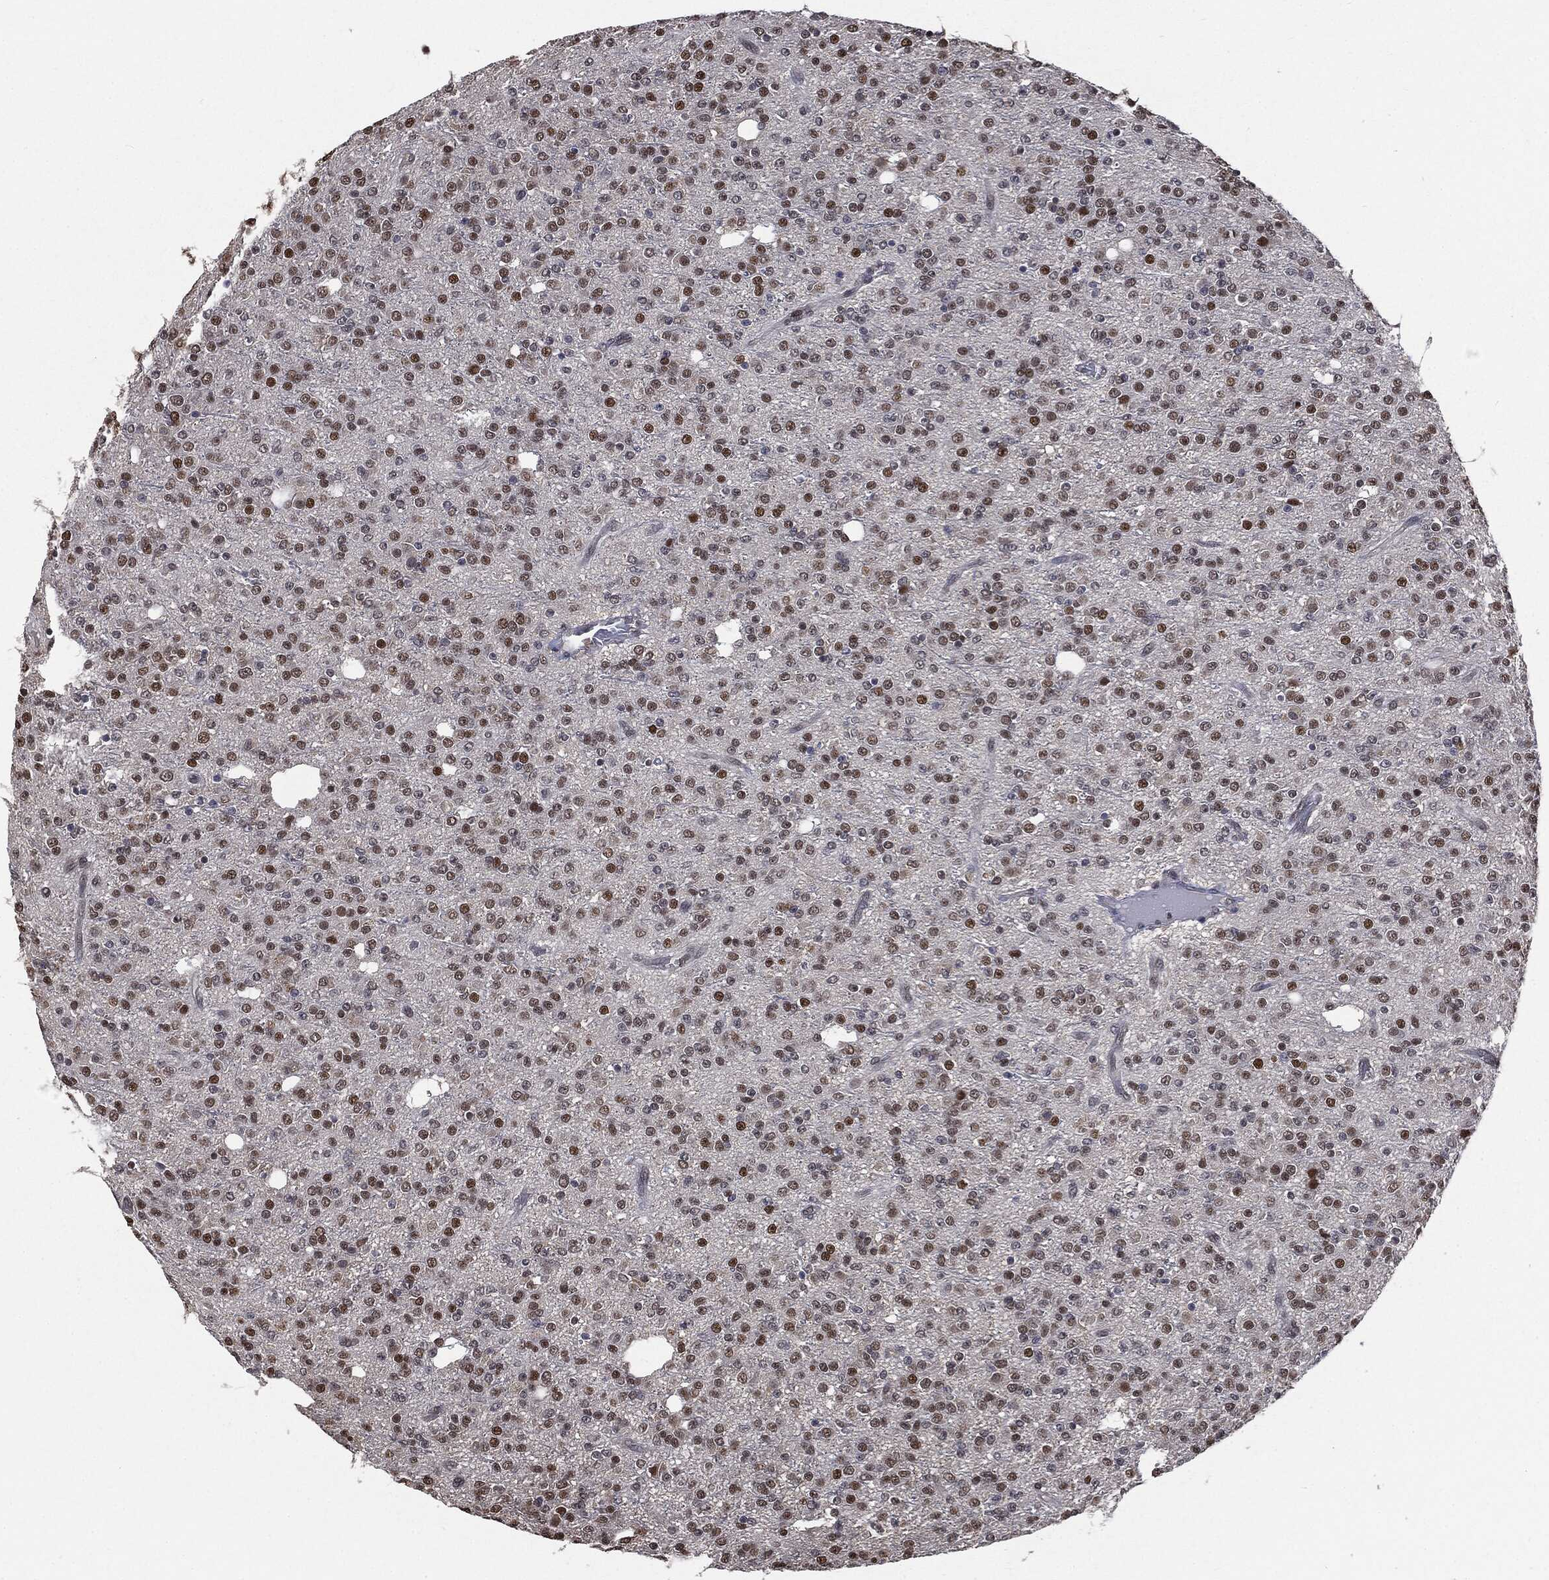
{"staining": {"intensity": "strong", "quantity": "25%-75%", "location": "nuclear"}, "tissue": "glioma", "cell_type": "Tumor cells", "image_type": "cancer", "snomed": [{"axis": "morphology", "description": "Glioma, malignant, Low grade"}, {"axis": "topography", "description": "Brain"}], "caption": "The immunohistochemical stain shows strong nuclear staining in tumor cells of glioma tissue.", "gene": "SHLD2", "patient": {"sex": "male", "age": 27}}